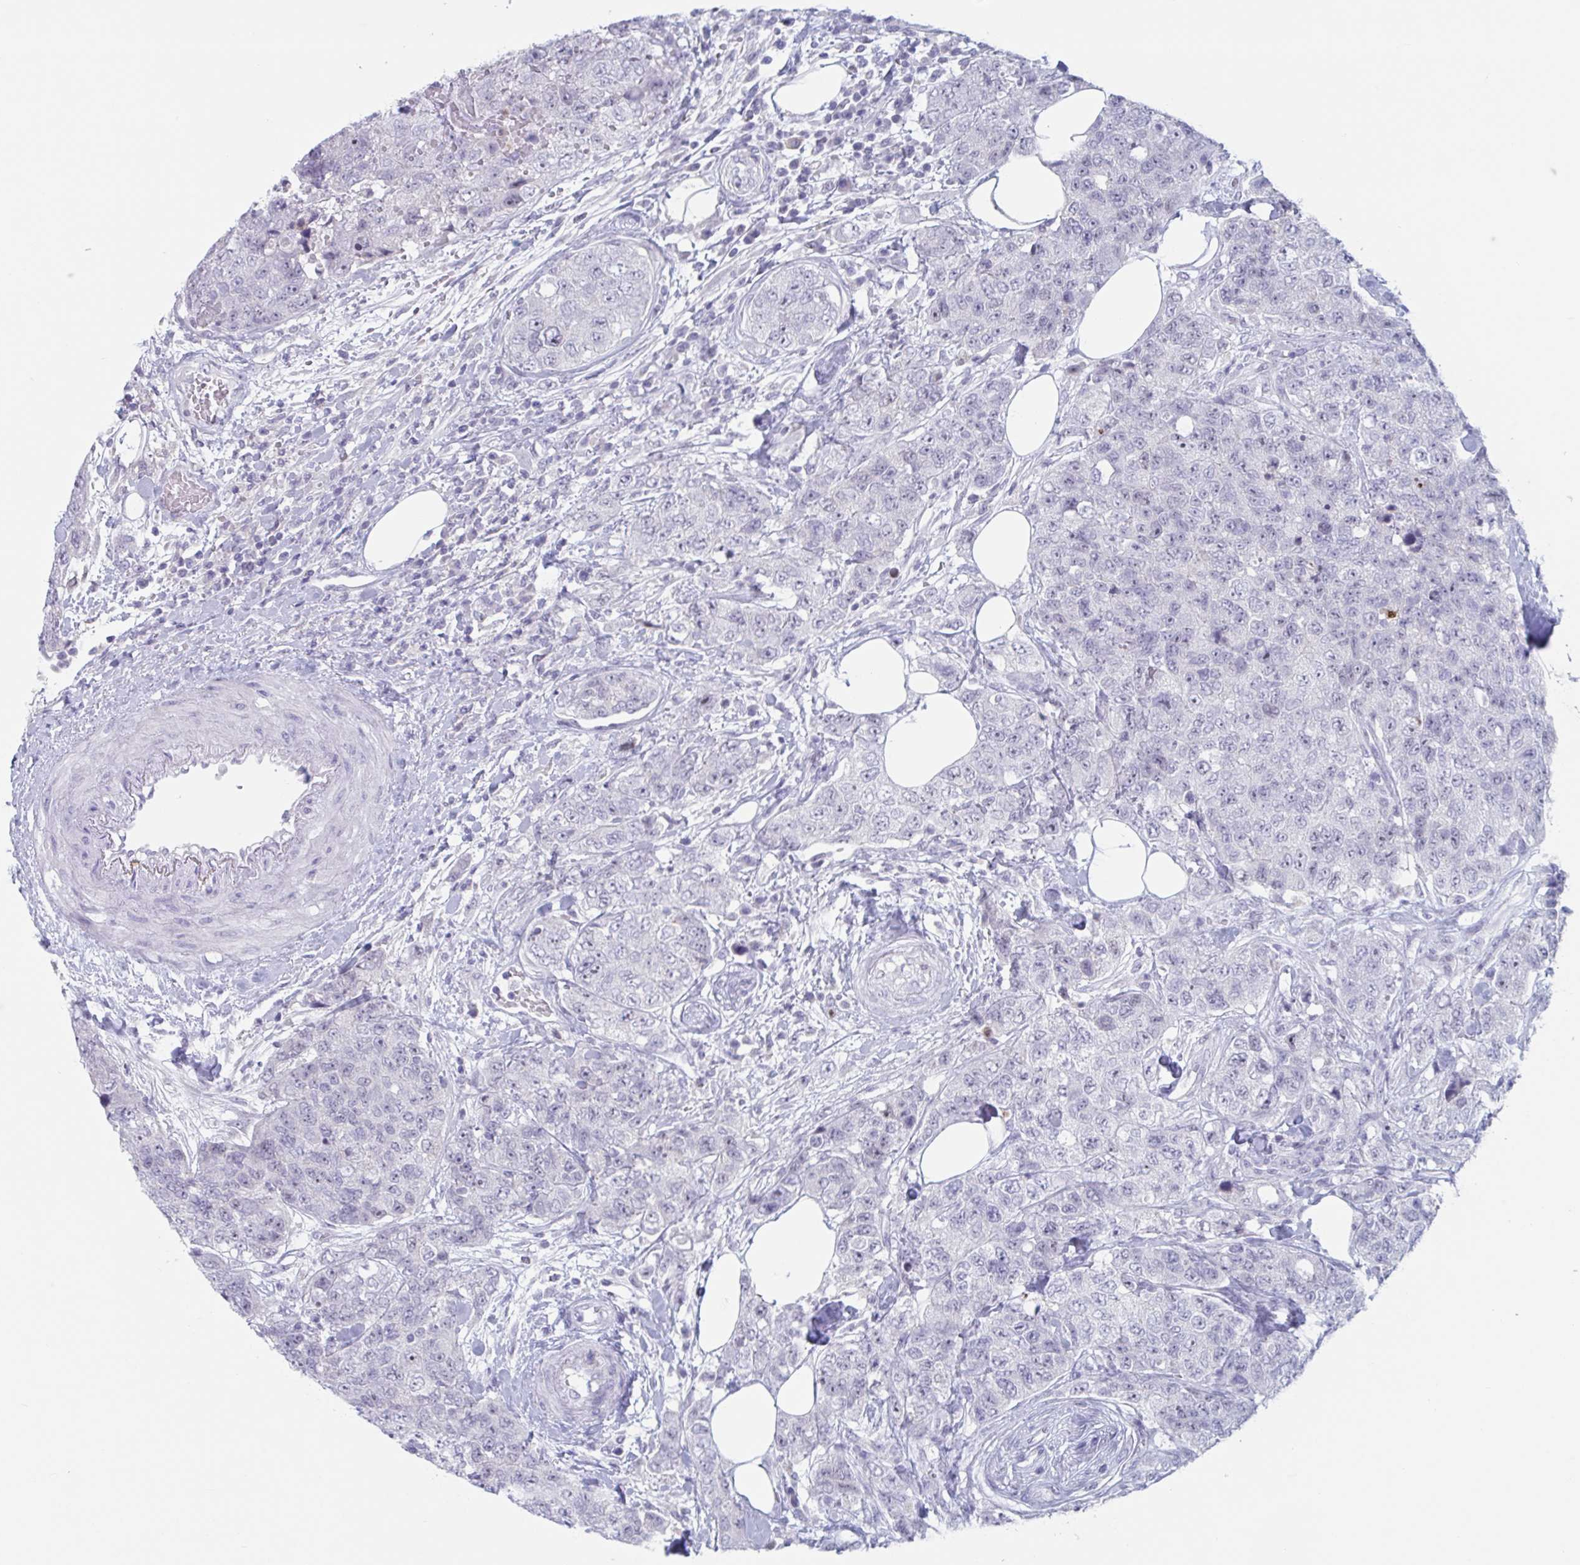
{"staining": {"intensity": "negative", "quantity": "none", "location": "none"}, "tissue": "urothelial cancer", "cell_type": "Tumor cells", "image_type": "cancer", "snomed": [{"axis": "morphology", "description": "Urothelial carcinoma, High grade"}, {"axis": "topography", "description": "Urinary bladder"}], "caption": "Human urothelial carcinoma (high-grade) stained for a protein using IHC demonstrates no staining in tumor cells.", "gene": "CYP4F11", "patient": {"sex": "female", "age": 78}}